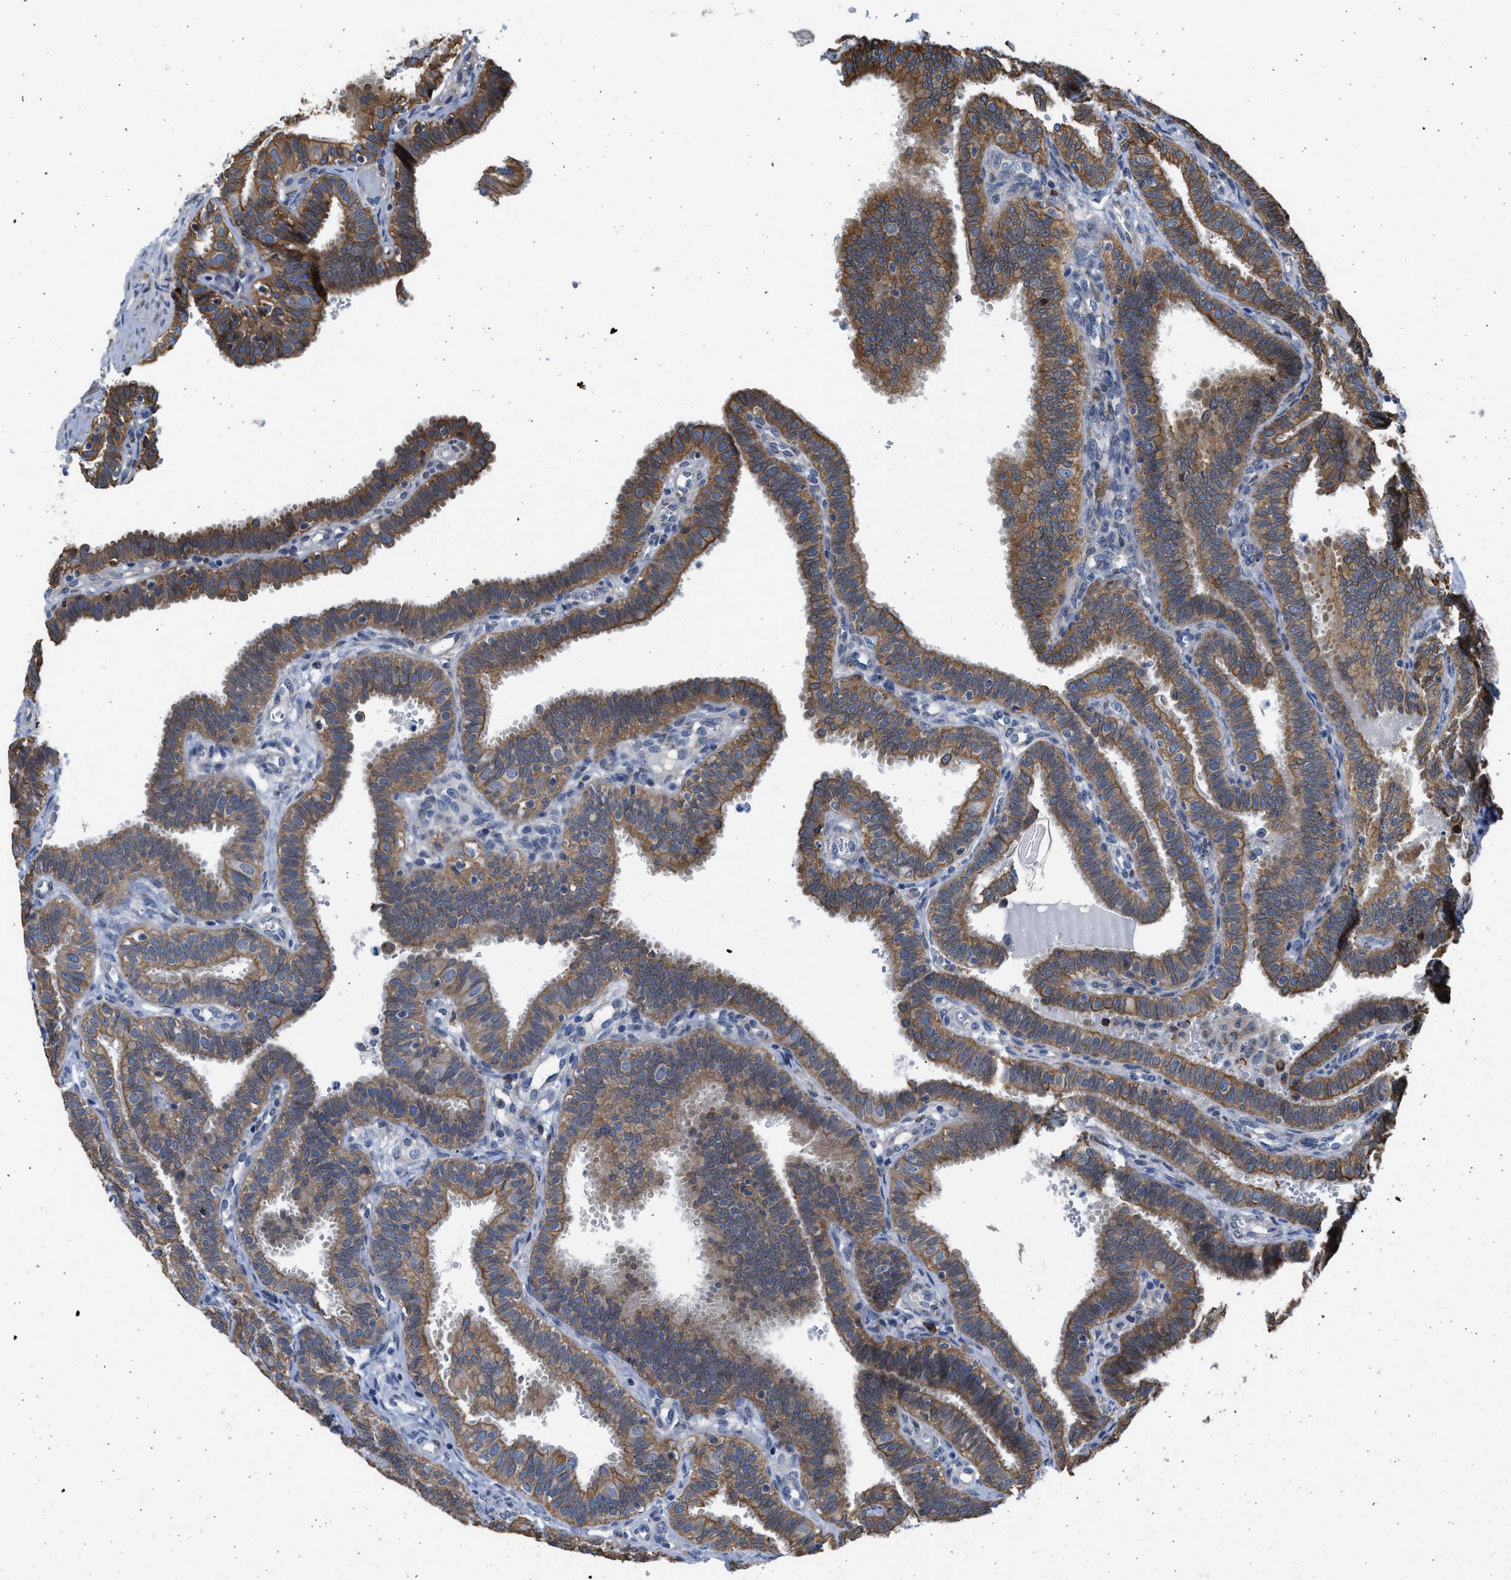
{"staining": {"intensity": "moderate", "quantity": ">75%", "location": "cytoplasmic/membranous"}, "tissue": "fallopian tube", "cell_type": "Glandular cells", "image_type": "normal", "snomed": [{"axis": "morphology", "description": "Normal tissue, NOS"}, {"axis": "topography", "description": "Fallopian tube"}, {"axis": "topography", "description": "Placenta"}], "caption": "Immunohistochemical staining of unremarkable fallopian tube reveals >75% levels of moderate cytoplasmic/membranous protein positivity in approximately >75% of glandular cells.", "gene": "PLD2", "patient": {"sex": "female", "age": 34}}